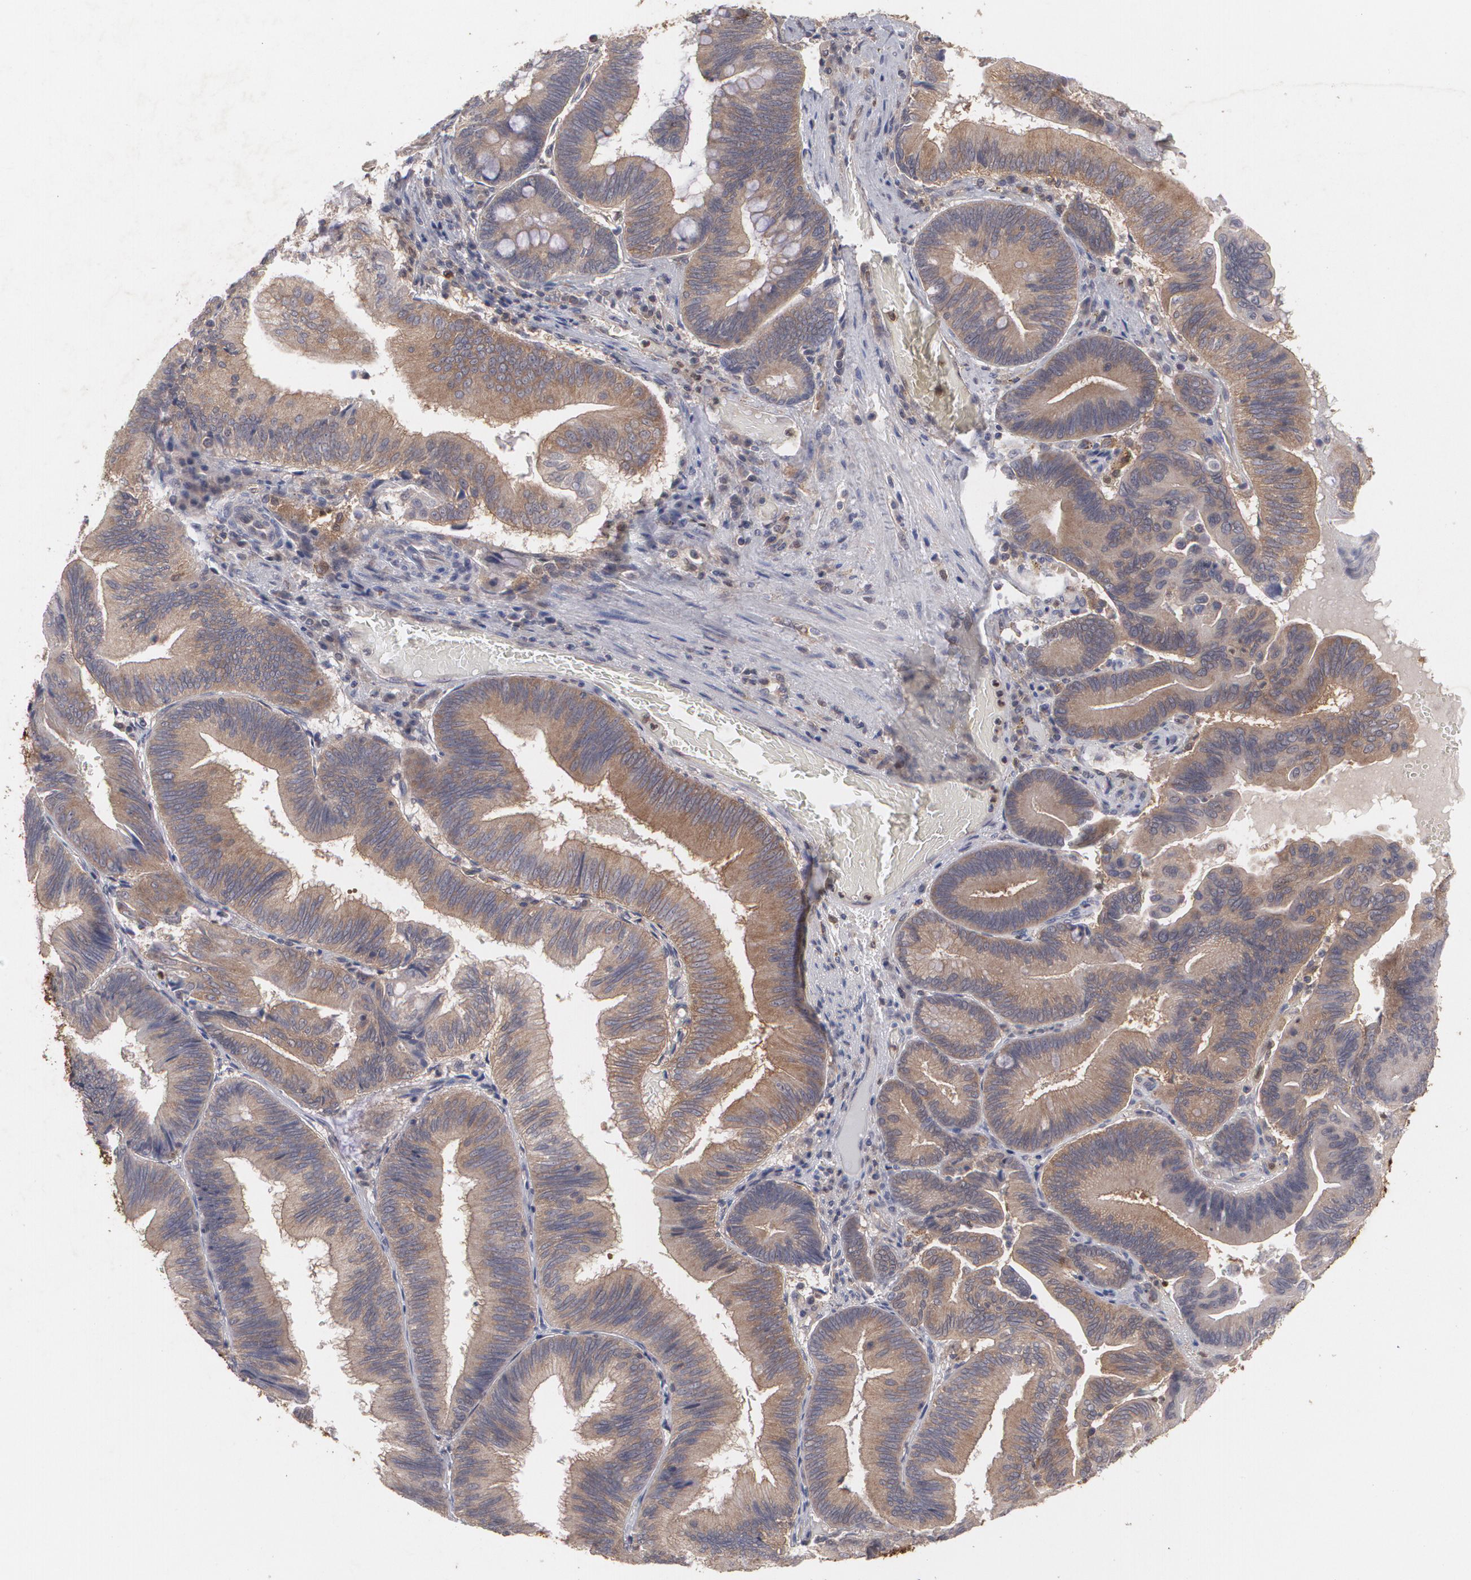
{"staining": {"intensity": "weak", "quantity": ">75%", "location": "cytoplasmic/membranous"}, "tissue": "pancreatic cancer", "cell_type": "Tumor cells", "image_type": "cancer", "snomed": [{"axis": "morphology", "description": "Adenocarcinoma, NOS"}, {"axis": "topography", "description": "Pancreas"}], "caption": "Immunohistochemical staining of human pancreatic adenocarcinoma exhibits low levels of weak cytoplasmic/membranous expression in approximately >75% of tumor cells.", "gene": "HTT", "patient": {"sex": "male", "age": 82}}